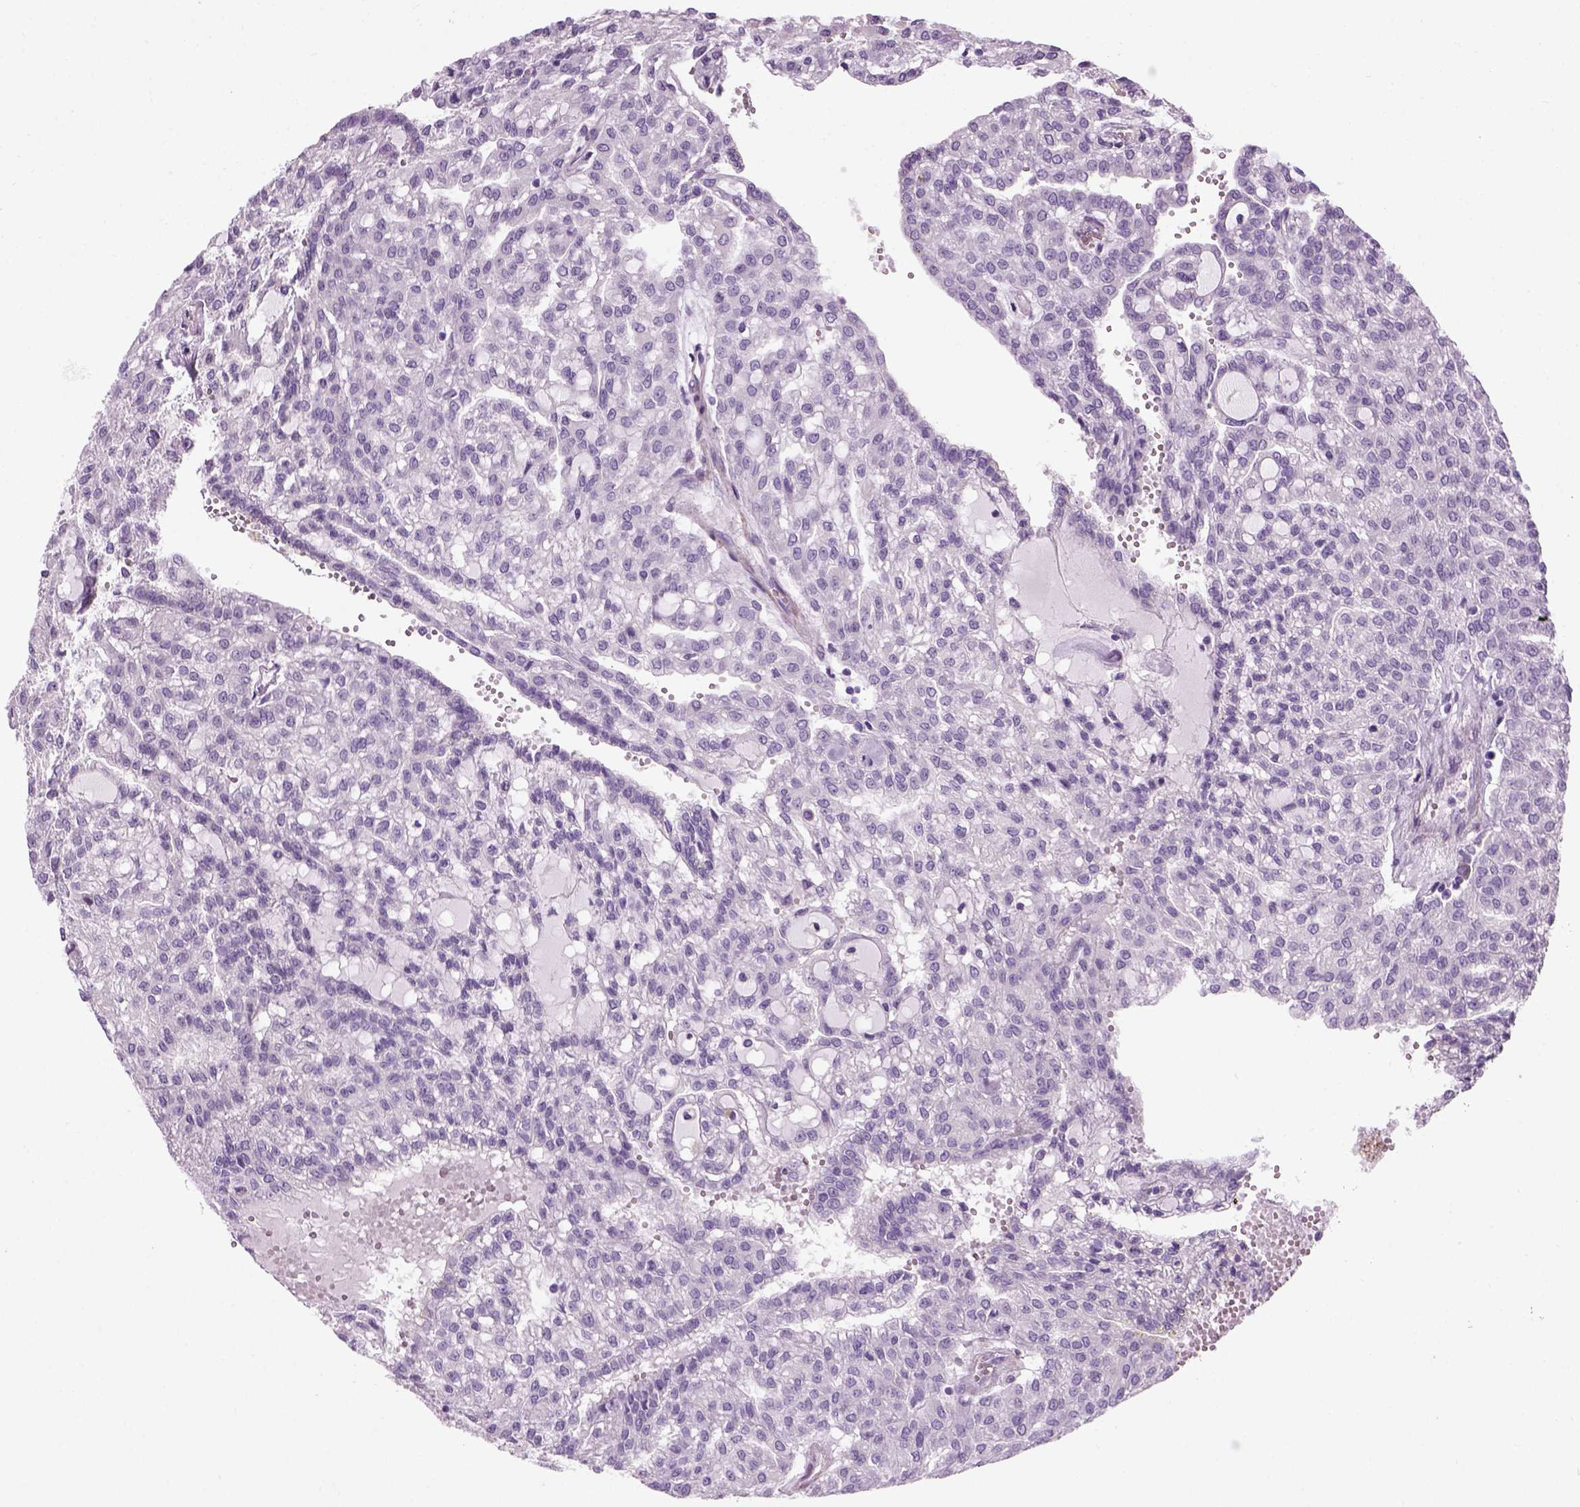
{"staining": {"intensity": "negative", "quantity": "none", "location": "none"}, "tissue": "renal cancer", "cell_type": "Tumor cells", "image_type": "cancer", "snomed": [{"axis": "morphology", "description": "Adenocarcinoma, NOS"}, {"axis": "topography", "description": "Kidney"}], "caption": "IHC image of neoplastic tissue: renal cancer (adenocarcinoma) stained with DAB (3,3'-diaminobenzidine) reveals no significant protein expression in tumor cells.", "gene": "FAM161A", "patient": {"sex": "male", "age": 63}}